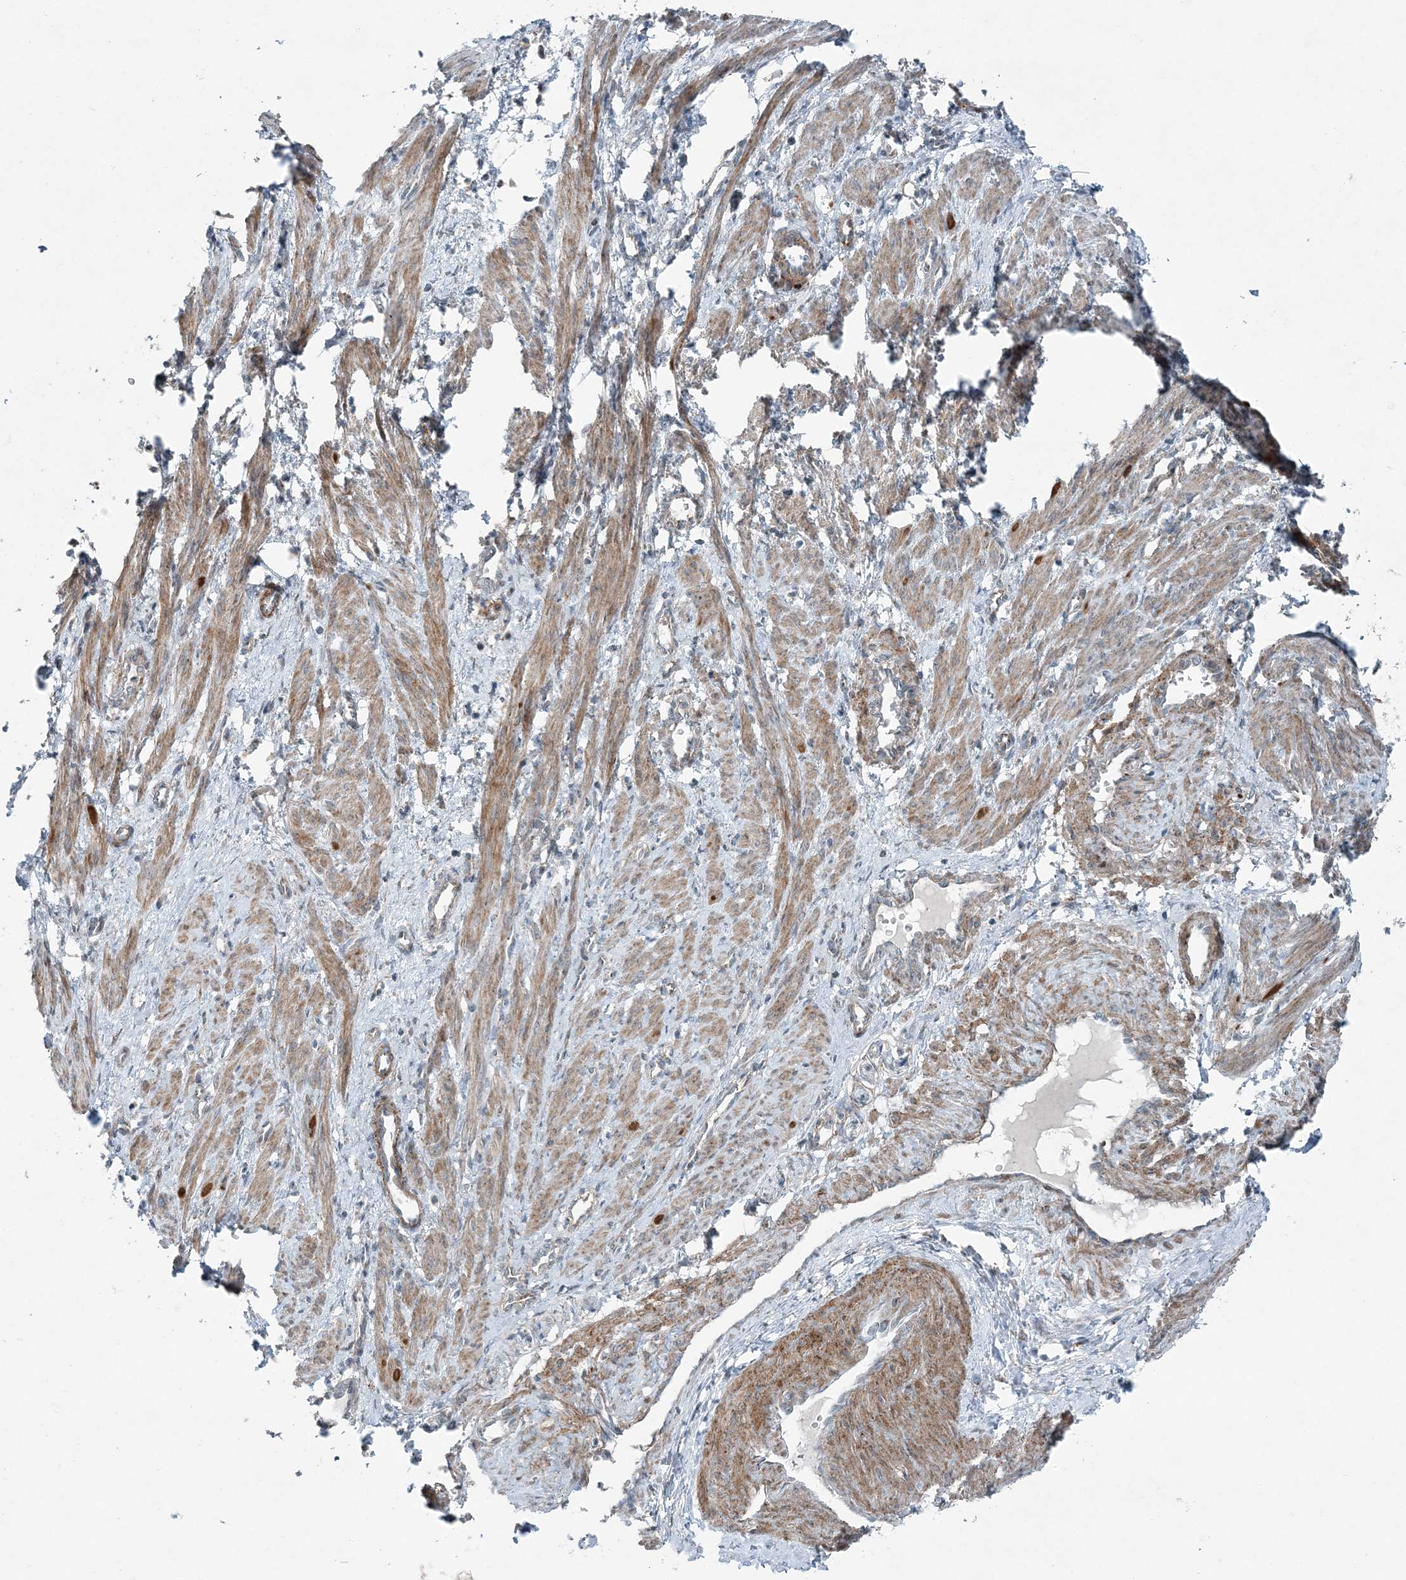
{"staining": {"intensity": "moderate", "quantity": ">75%", "location": "cytoplasmic/membranous"}, "tissue": "smooth muscle", "cell_type": "Smooth muscle cells", "image_type": "normal", "snomed": [{"axis": "morphology", "description": "Normal tissue, NOS"}, {"axis": "topography", "description": "Endometrium"}], "caption": "Immunohistochemistry (IHC) image of benign smooth muscle: human smooth muscle stained using immunohistochemistry (IHC) shows medium levels of moderate protein expression localized specifically in the cytoplasmic/membranous of smooth muscle cells, appearing as a cytoplasmic/membranous brown color.", "gene": "GCC2", "patient": {"sex": "female", "age": 33}}